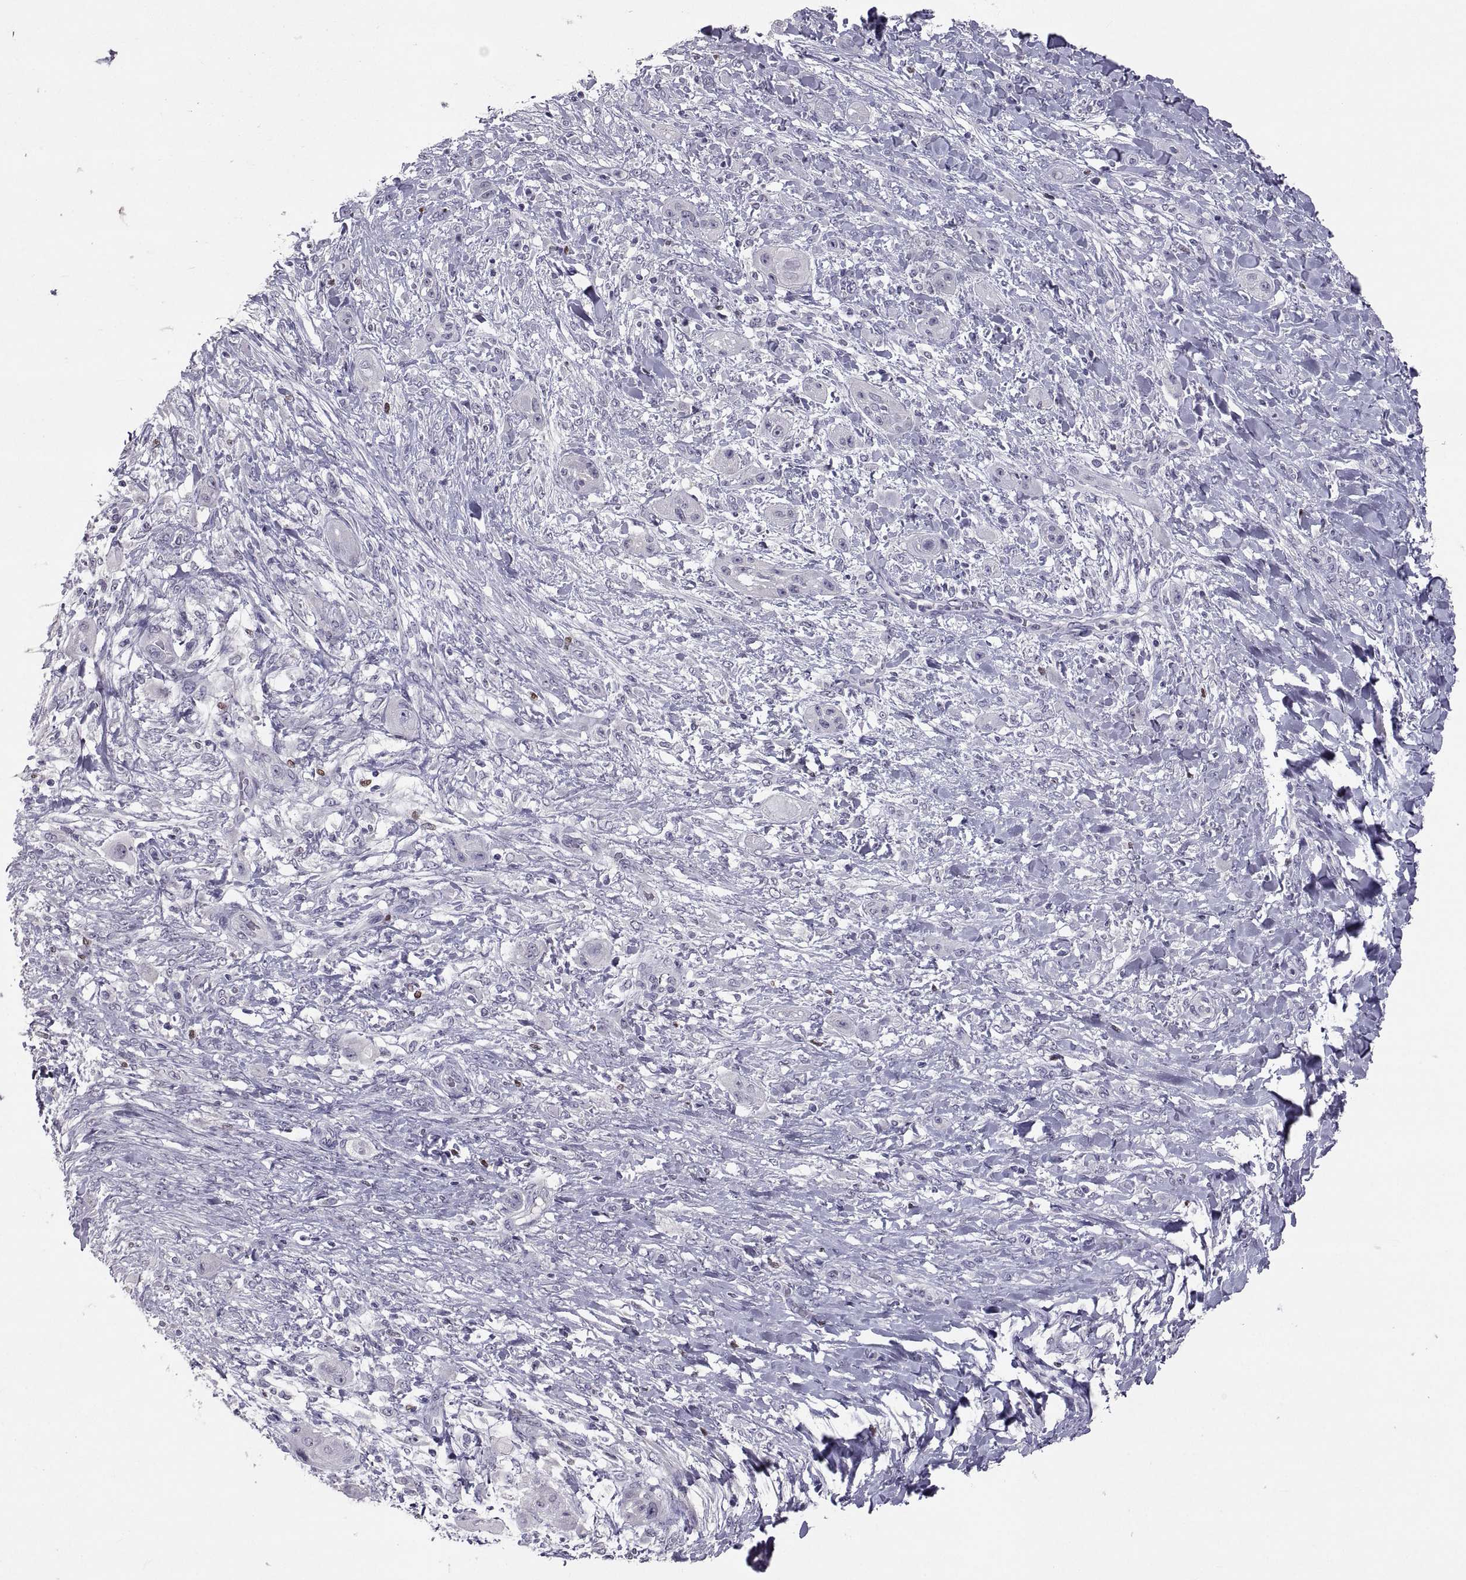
{"staining": {"intensity": "negative", "quantity": "none", "location": "none"}, "tissue": "skin cancer", "cell_type": "Tumor cells", "image_type": "cancer", "snomed": [{"axis": "morphology", "description": "Squamous cell carcinoma, NOS"}, {"axis": "topography", "description": "Skin"}], "caption": "Immunohistochemistry of skin cancer reveals no positivity in tumor cells.", "gene": "SOX21", "patient": {"sex": "male", "age": 62}}